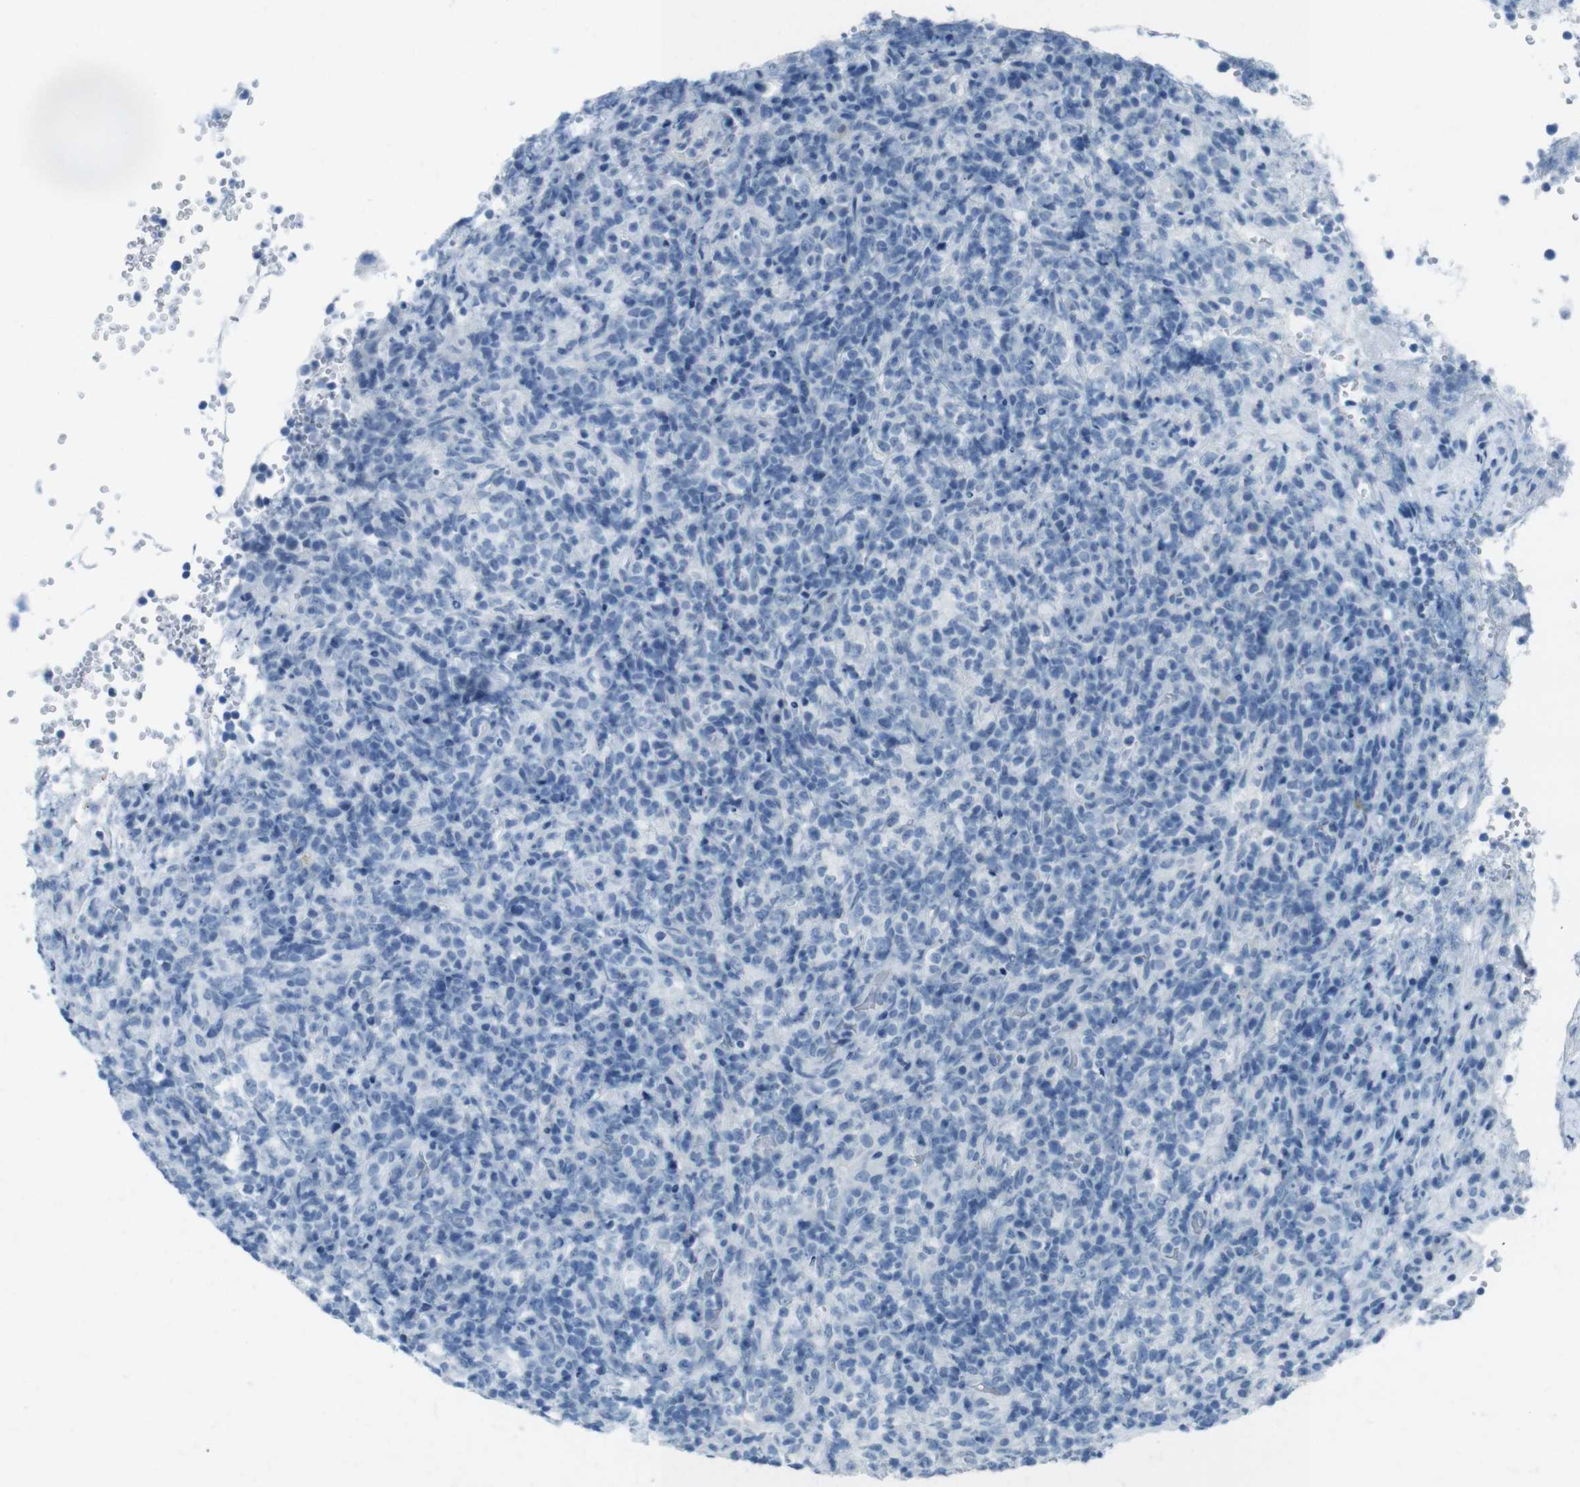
{"staining": {"intensity": "negative", "quantity": "none", "location": "none"}, "tissue": "lymphoma", "cell_type": "Tumor cells", "image_type": "cancer", "snomed": [{"axis": "morphology", "description": "Malignant lymphoma, non-Hodgkin's type, High grade"}, {"axis": "topography", "description": "Lymph node"}], "caption": "High-grade malignant lymphoma, non-Hodgkin's type stained for a protein using immunohistochemistry (IHC) displays no positivity tumor cells.", "gene": "TMEM207", "patient": {"sex": "female", "age": 76}}